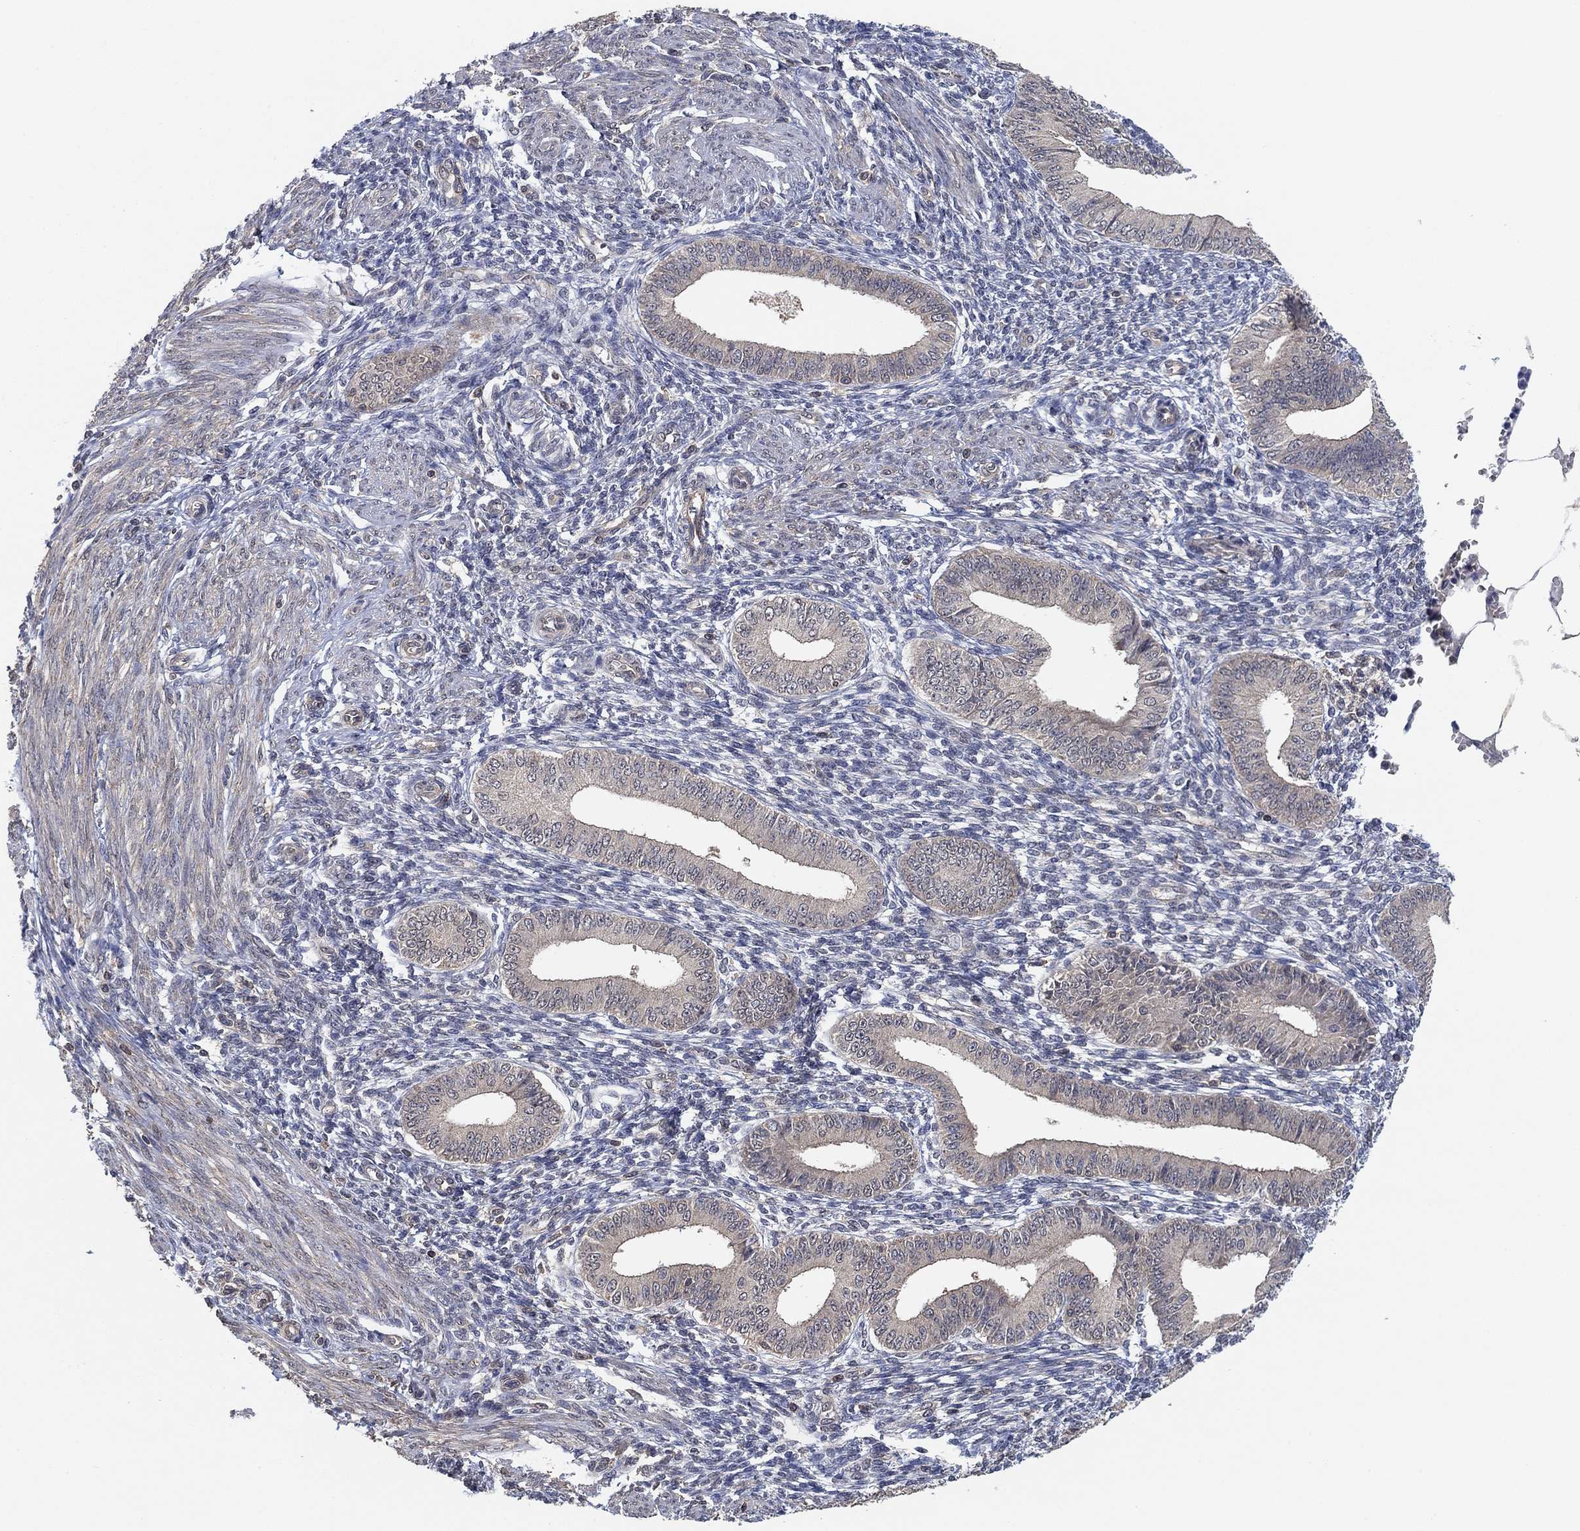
{"staining": {"intensity": "negative", "quantity": "none", "location": "none"}, "tissue": "endometrium", "cell_type": "Cells in endometrial stroma", "image_type": "normal", "snomed": [{"axis": "morphology", "description": "Normal tissue, NOS"}, {"axis": "topography", "description": "Endometrium"}], "caption": "Endometrium stained for a protein using immunohistochemistry (IHC) displays no positivity cells in endometrial stroma.", "gene": "CCDC43", "patient": {"sex": "female", "age": 42}}